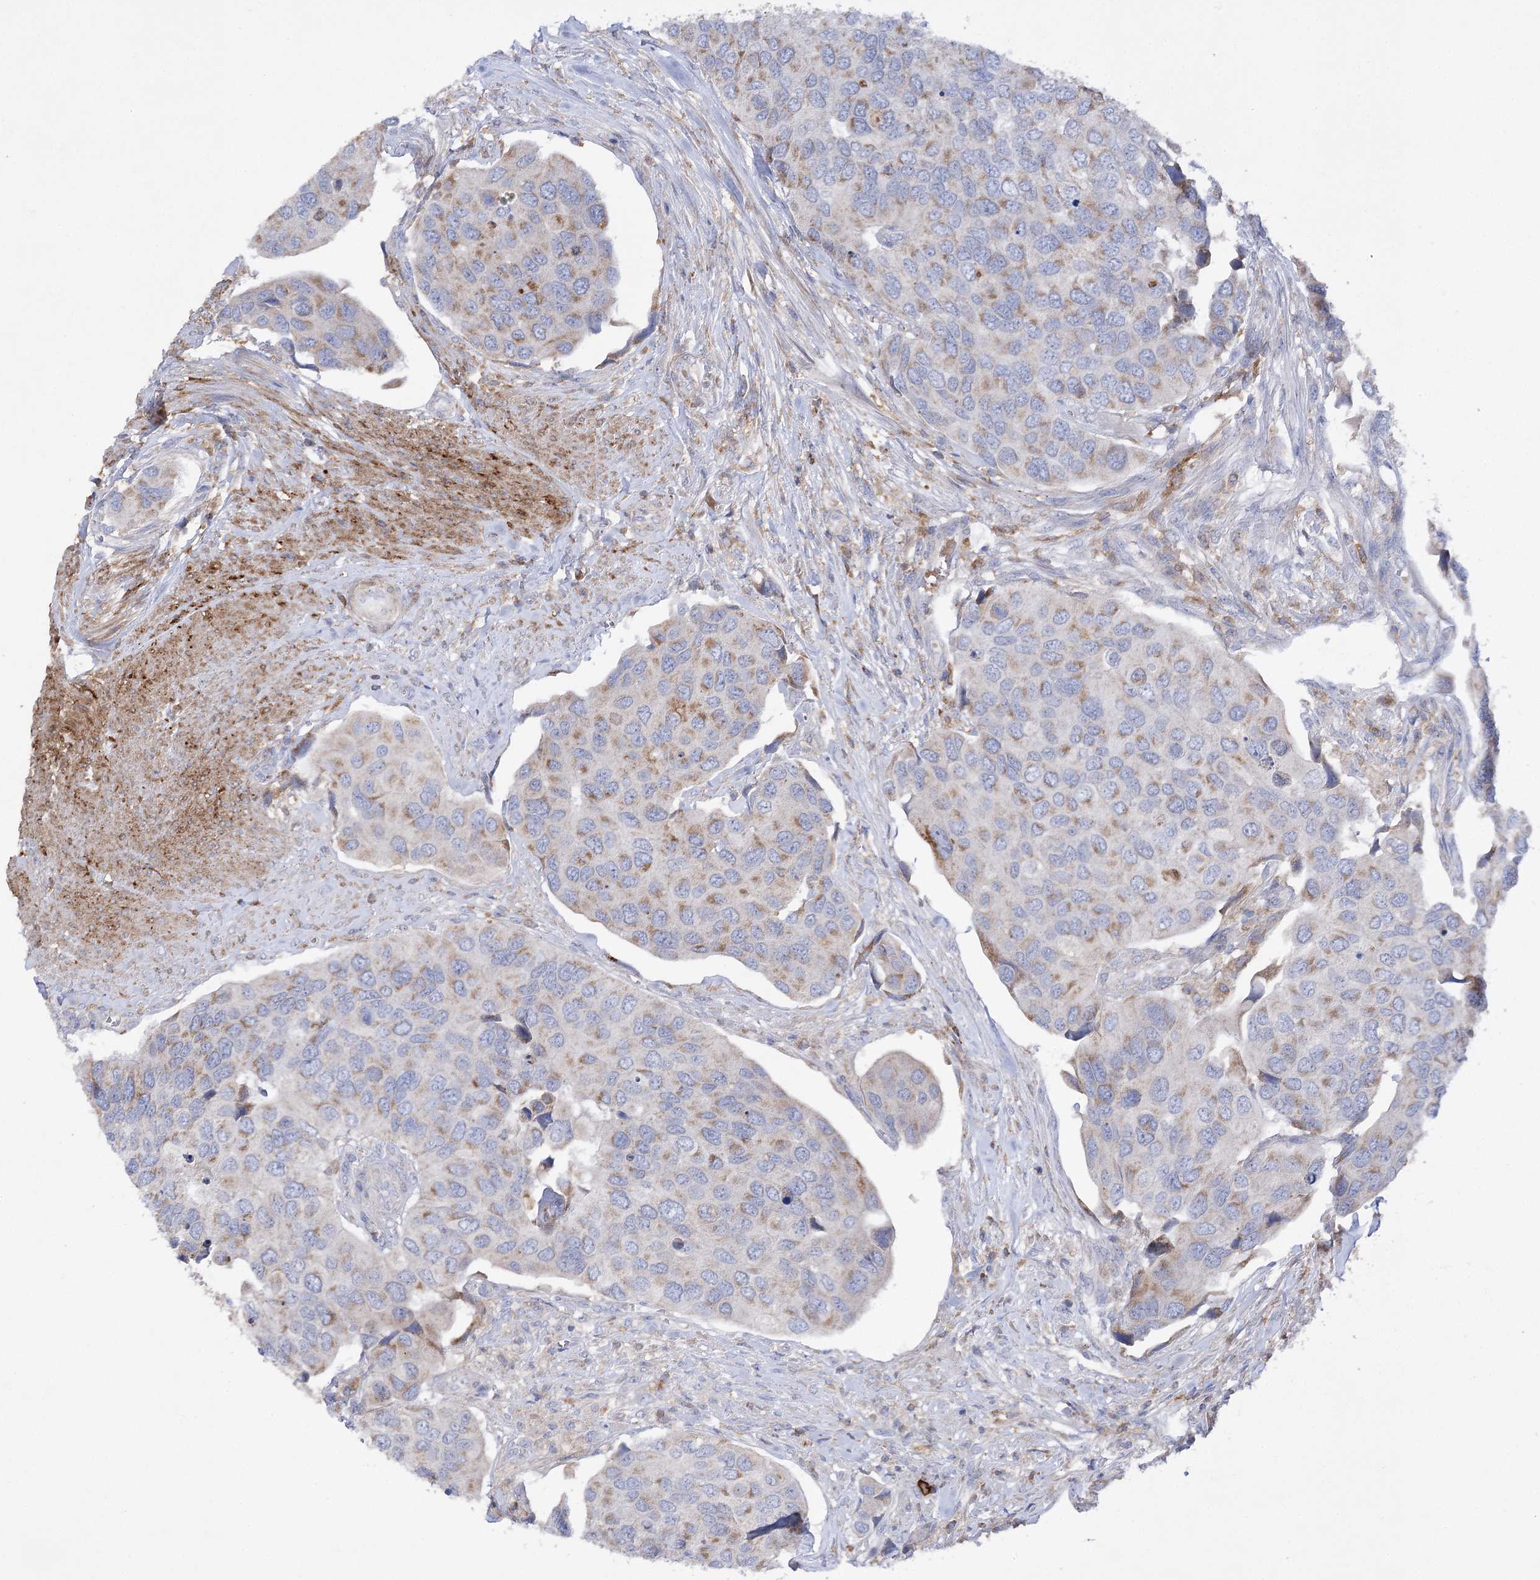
{"staining": {"intensity": "weak", "quantity": ">75%", "location": "cytoplasmic/membranous"}, "tissue": "urothelial cancer", "cell_type": "Tumor cells", "image_type": "cancer", "snomed": [{"axis": "morphology", "description": "Urothelial carcinoma, High grade"}, {"axis": "topography", "description": "Urinary bladder"}], "caption": "There is low levels of weak cytoplasmic/membranous staining in tumor cells of urothelial cancer, as demonstrated by immunohistochemical staining (brown color).", "gene": "COX15", "patient": {"sex": "male", "age": 74}}